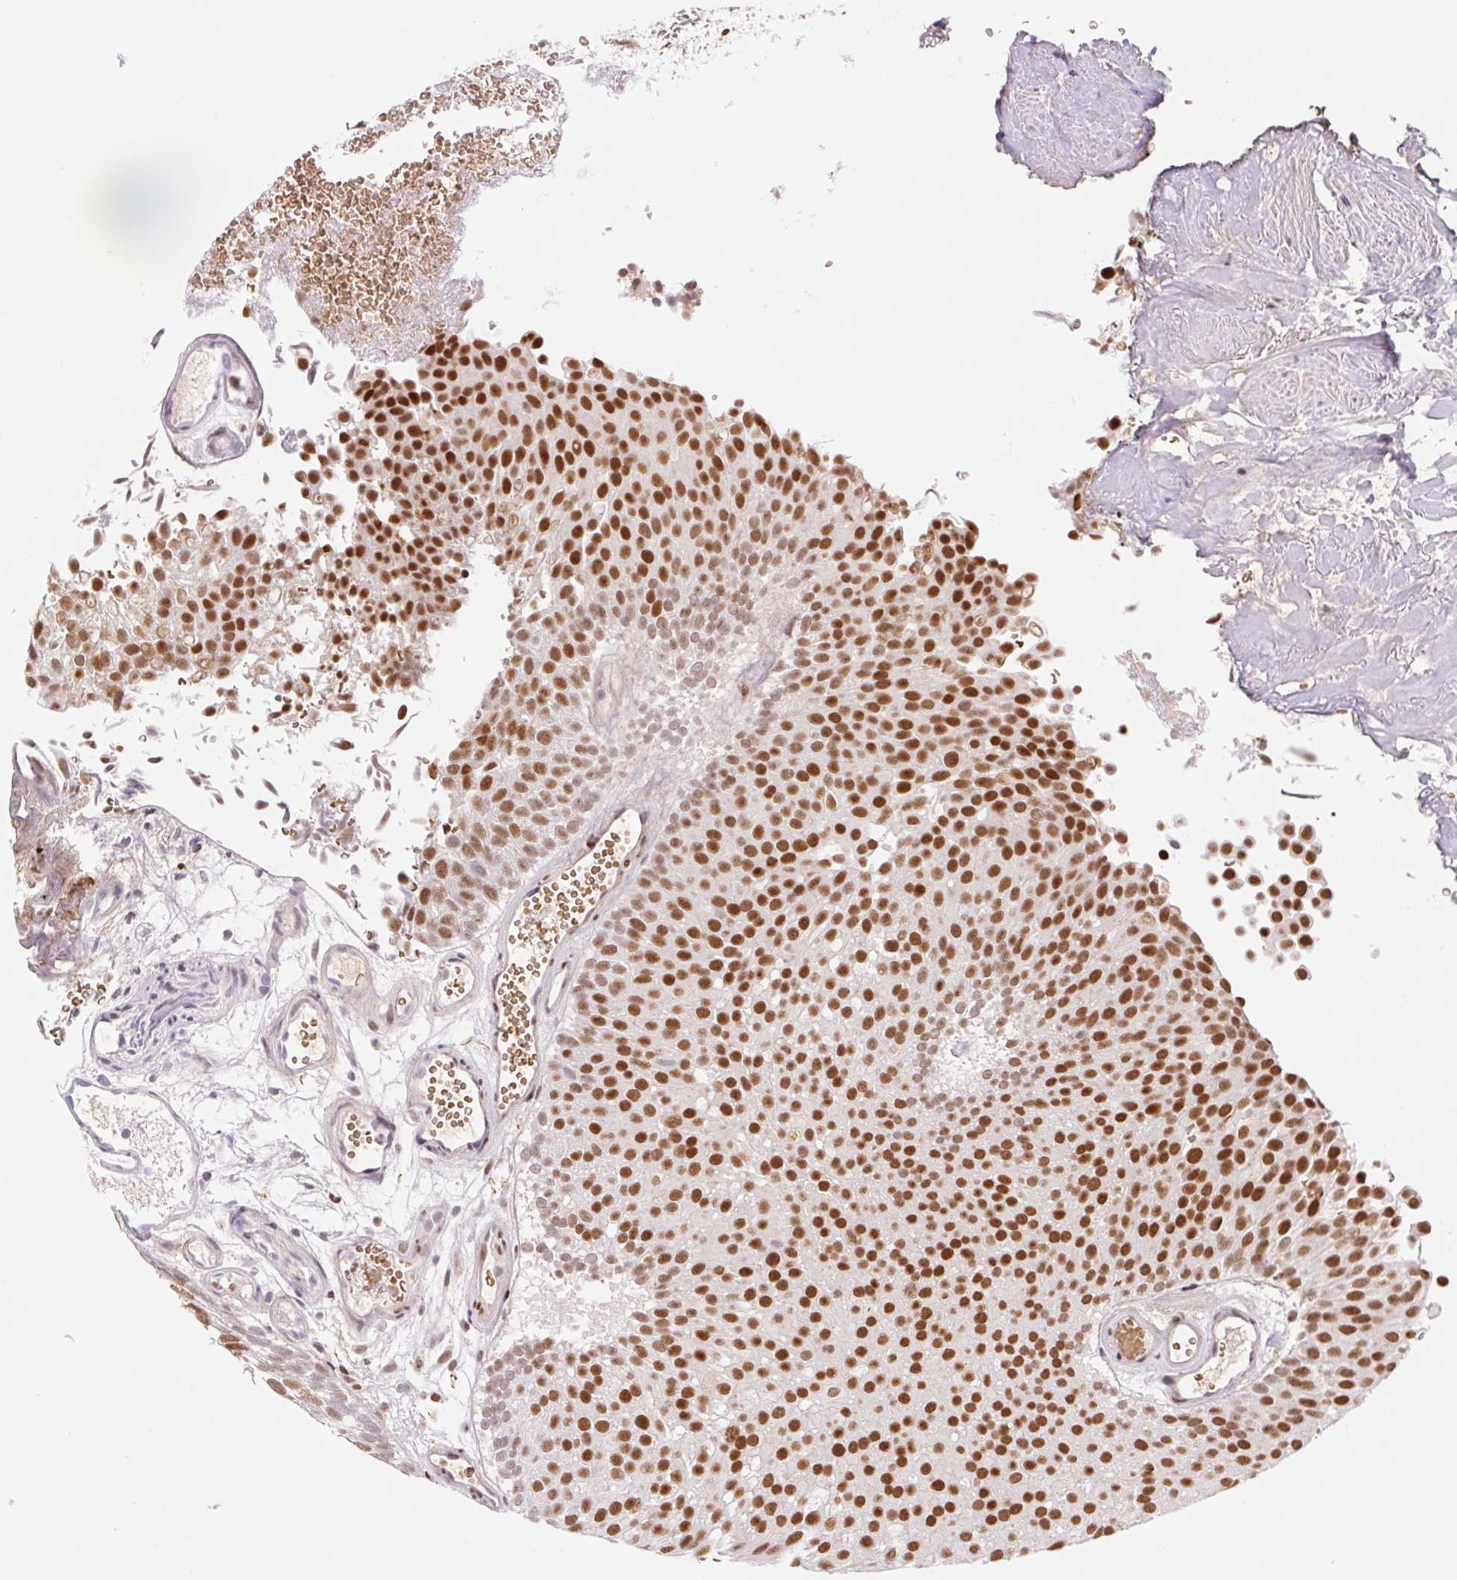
{"staining": {"intensity": "strong", "quantity": ">75%", "location": "nuclear"}, "tissue": "urothelial cancer", "cell_type": "Tumor cells", "image_type": "cancer", "snomed": [{"axis": "morphology", "description": "Urothelial carcinoma, Low grade"}, {"axis": "topography", "description": "Urinary bladder"}], "caption": "Immunohistochemical staining of human low-grade urothelial carcinoma exhibits high levels of strong nuclear positivity in about >75% of tumor cells.", "gene": "TRERF1", "patient": {"sex": "male", "age": 78}}